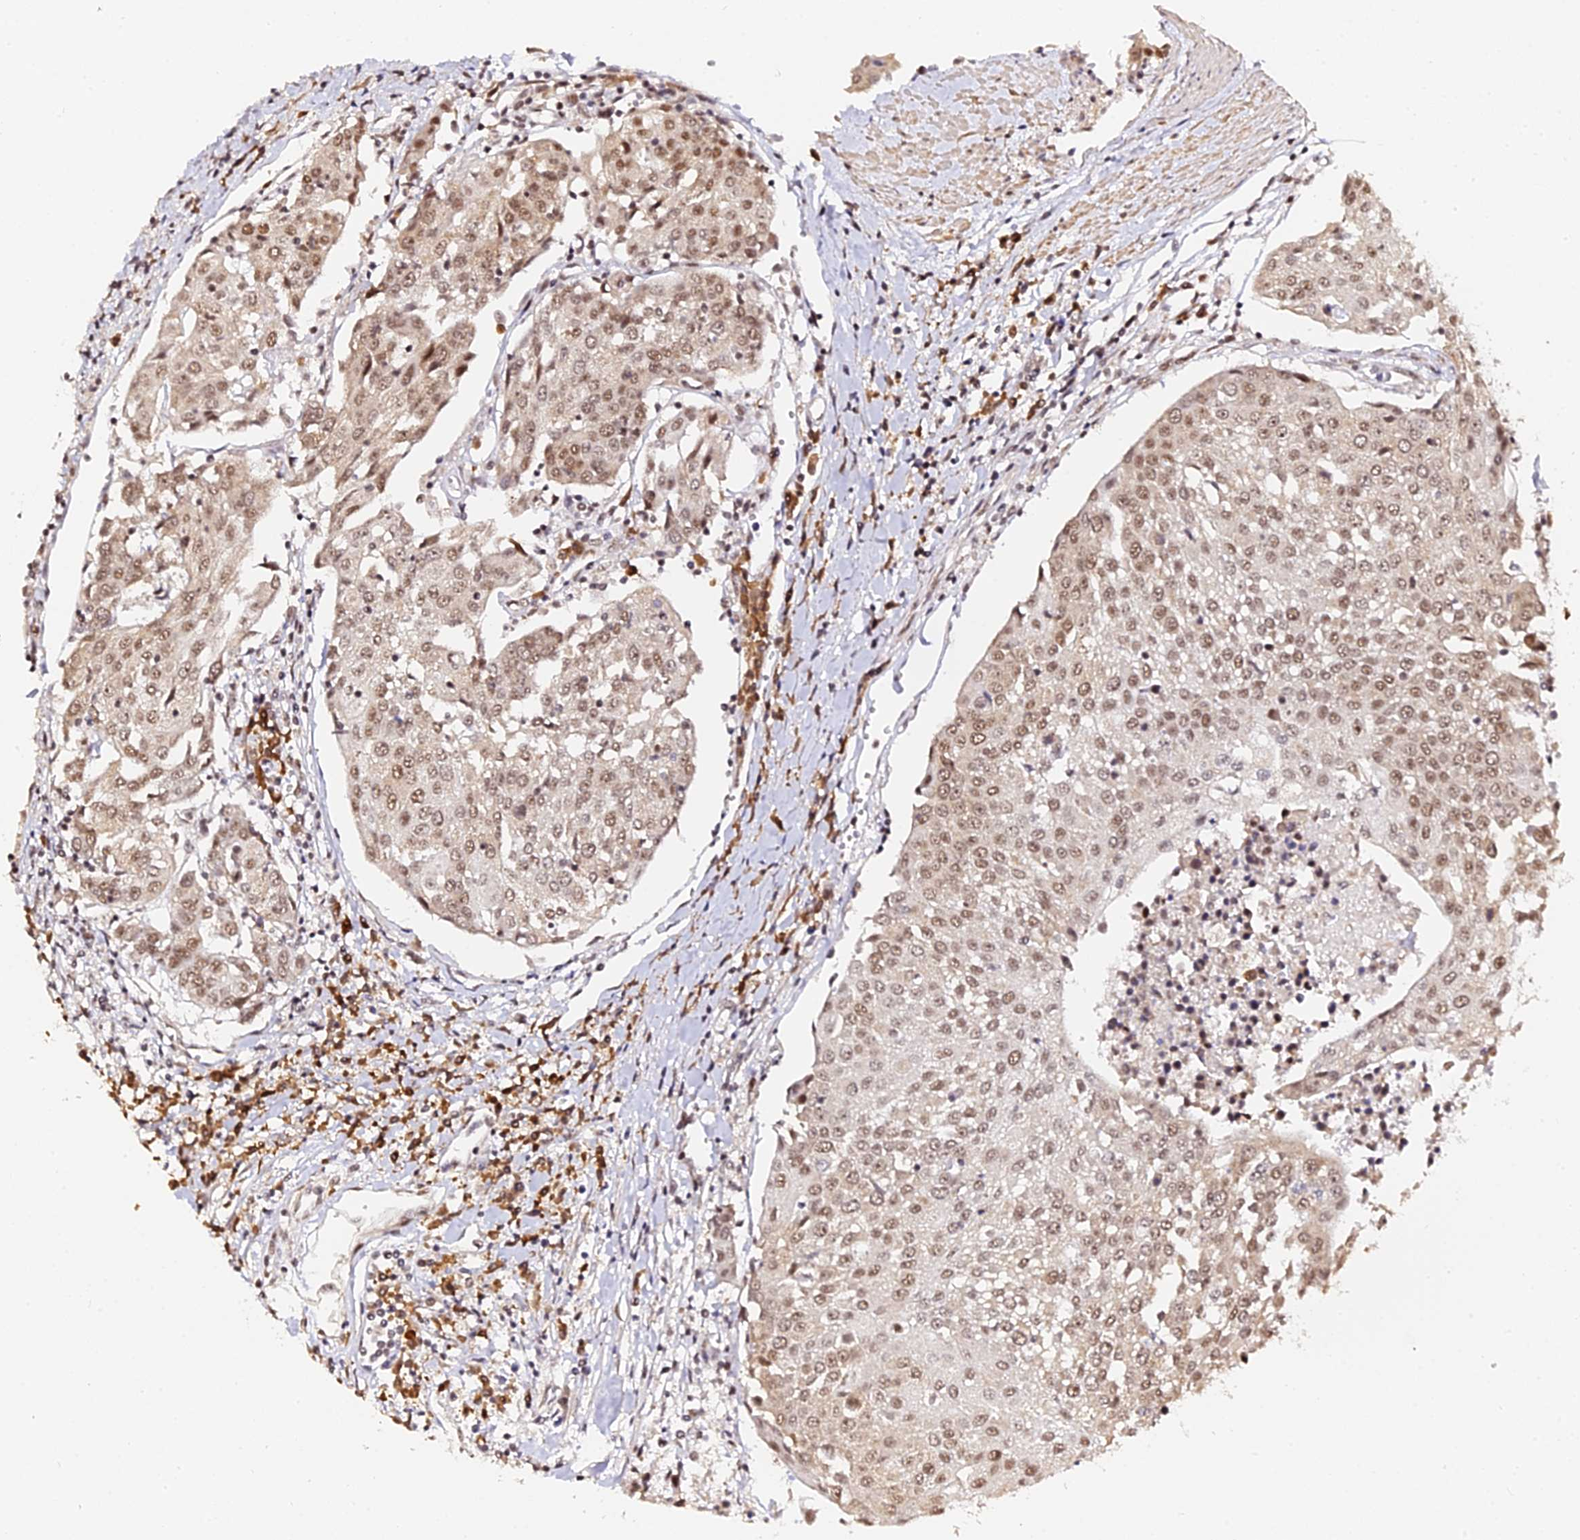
{"staining": {"intensity": "moderate", "quantity": ">75%", "location": "nuclear"}, "tissue": "urothelial cancer", "cell_type": "Tumor cells", "image_type": "cancer", "snomed": [{"axis": "morphology", "description": "Urothelial carcinoma, High grade"}, {"axis": "topography", "description": "Urinary bladder"}], "caption": "High-power microscopy captured an immunohistochemistry (IHC) image of urothelial carcinoma (high-grade), revealing moderate nuclear expression in approximately >75% of tumor cells.", "gene": "MCRS1", "patient": {"sex": "female", "age": 85}}